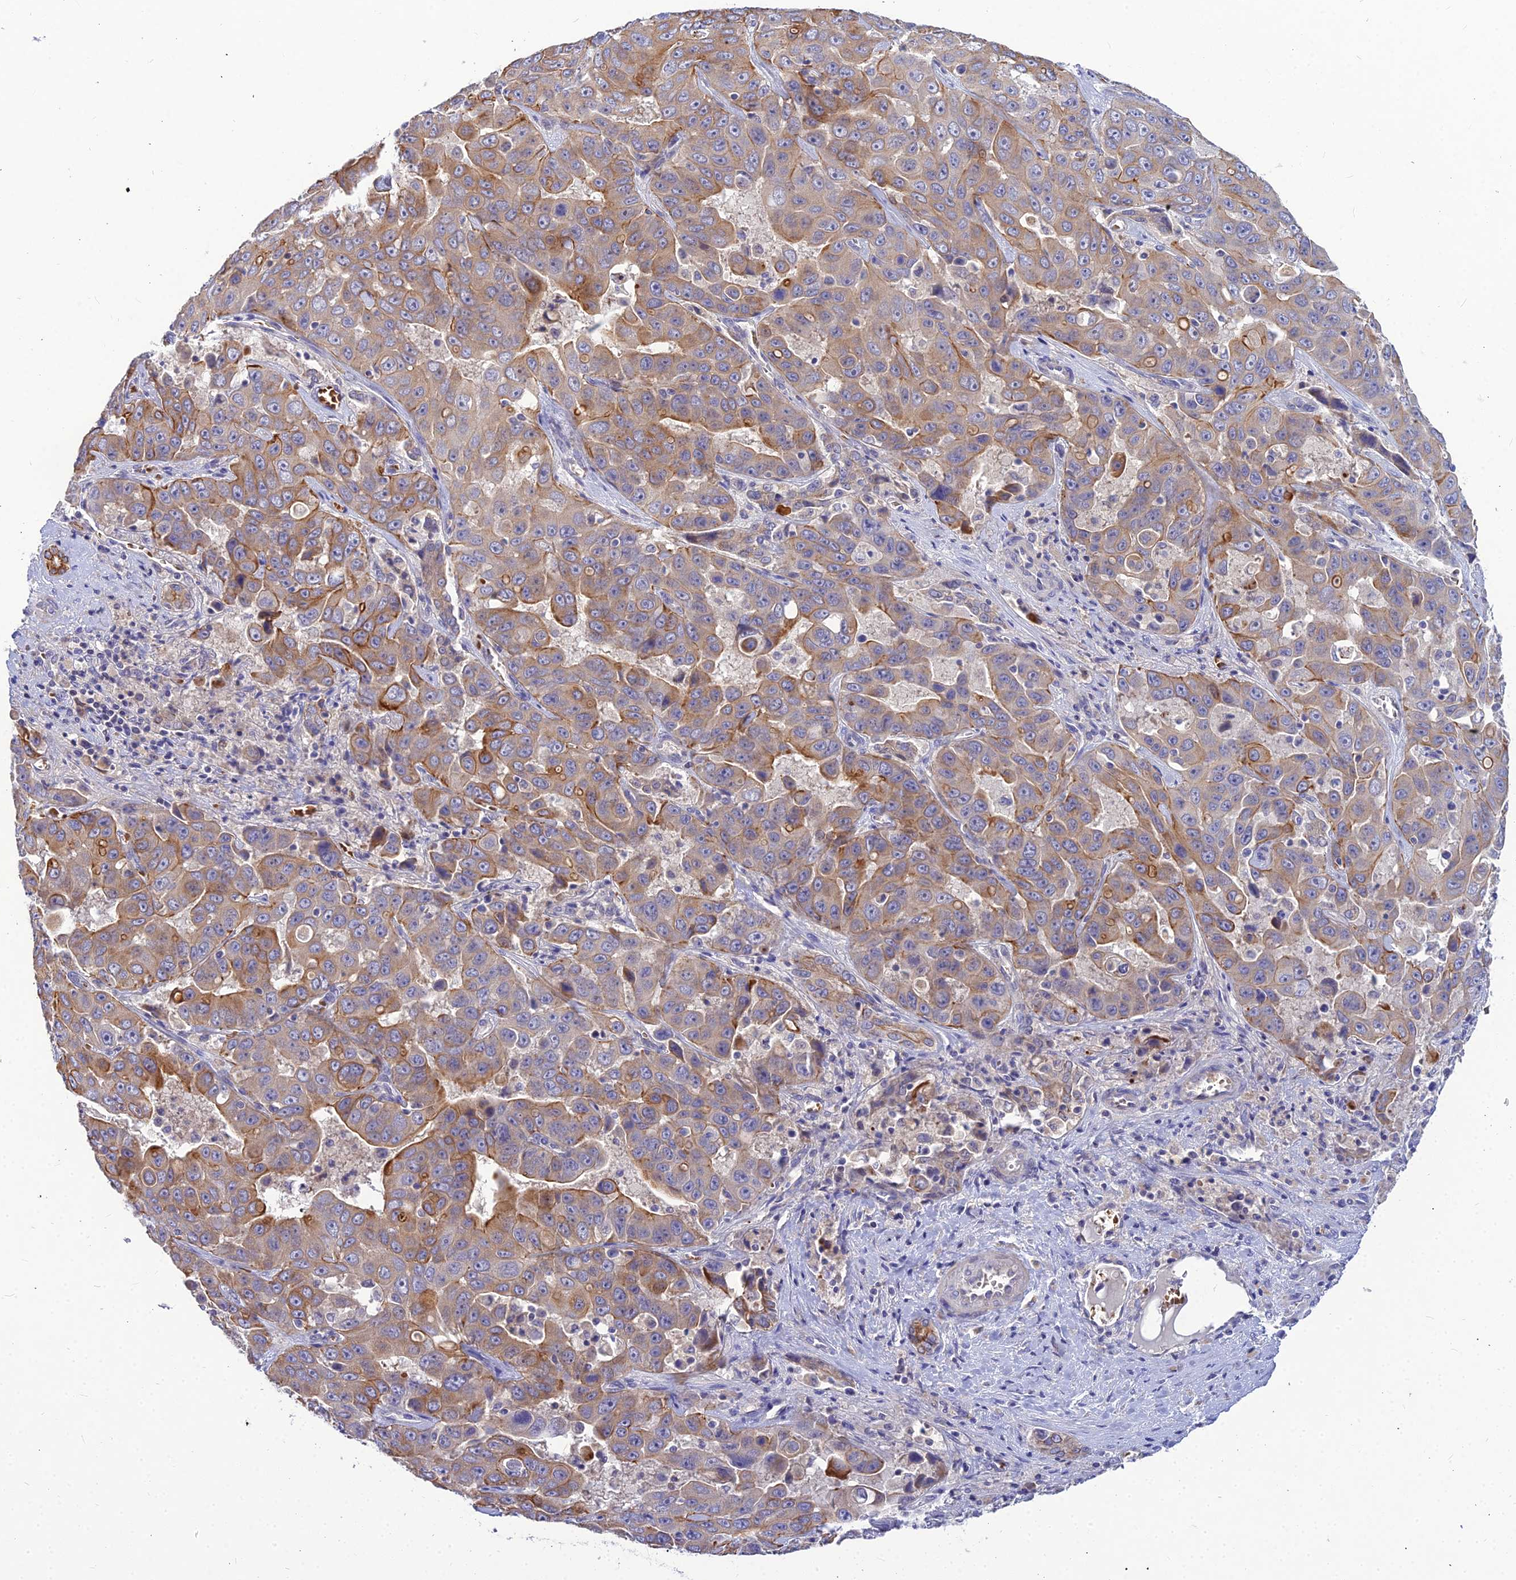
{"staining": {"intensity": "moderate", "quantity": "25%-75%", "location": "cytoplasmic/membranous"}, "tissue": "liver cancer", "cell_type": "Tumor cells", "image_type": "cancer", "snomed": [{"axis": "morphology", "description": "Cholangiocarcinoma"}, {"axis": "topography", "description": "Liver"}], "caption": "A medium amount of moderate cytoplasmic/membranous positivity is seen in about 25%-75% of tumor cells in cholangiocarcinoma (liver) tissue. (brown staining indicates protein expression, while blue staining denotes nuclei).", "gene": "DMRTA1", "patient": {"sex": "female", "age": 52}}